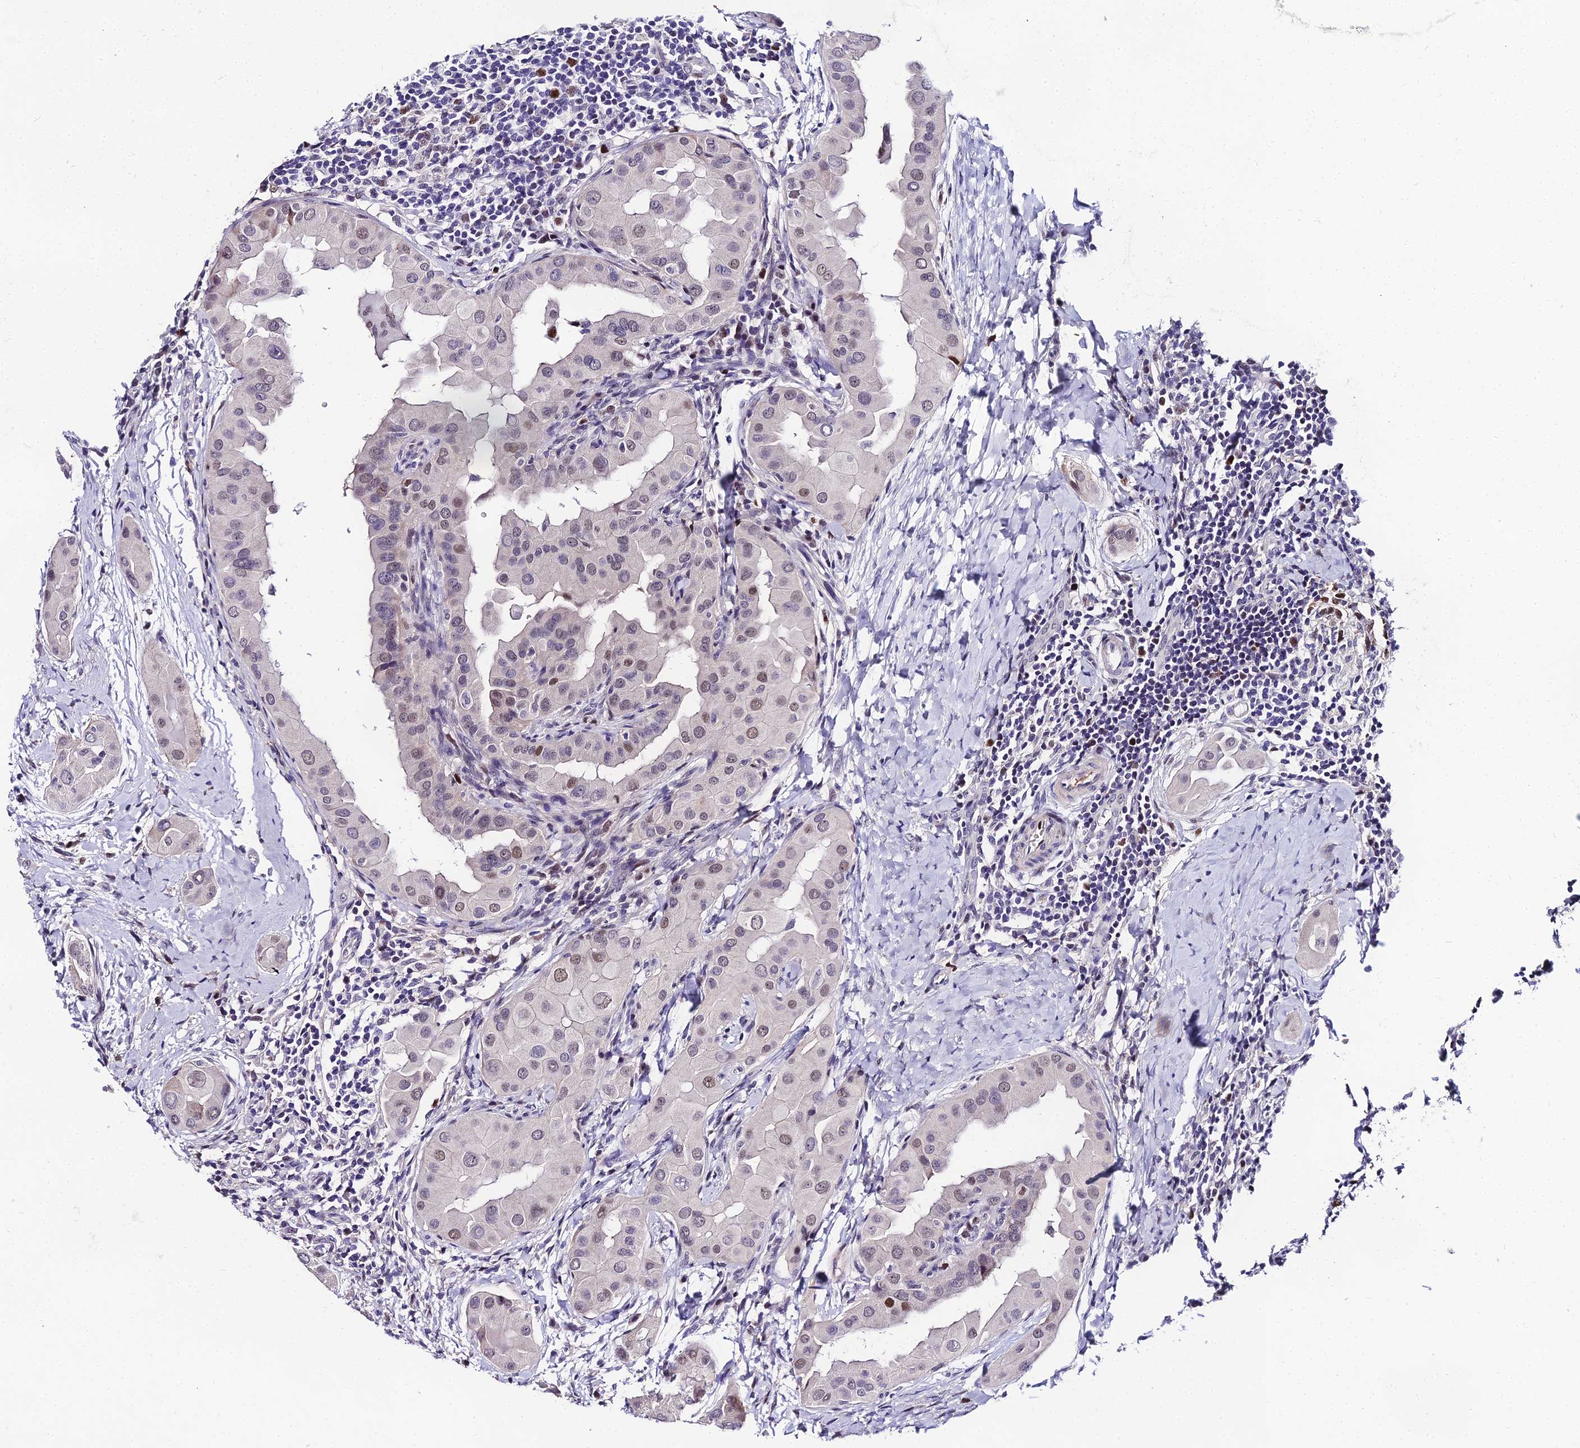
{"staining": {"intensity": "moderate", "quantity": "<25%", "location": "nuclear"}, "tissue": "thyroid cancer", "cell_type": "Tumor cells", "image_type": "cancer", "snomed": [{"axis": "morphology", "description": "Papillary adenocarcinoma, NOS"}, {"axis": "topography", "description": "Thyroid gland"}], "caption": "The immunohistochemical stain highlights moderate nuclear positivity in tumor cells of thyroid cancer tissue.", "gene": "TRIML2", "patient": {"sex": "male", "age": 33}}